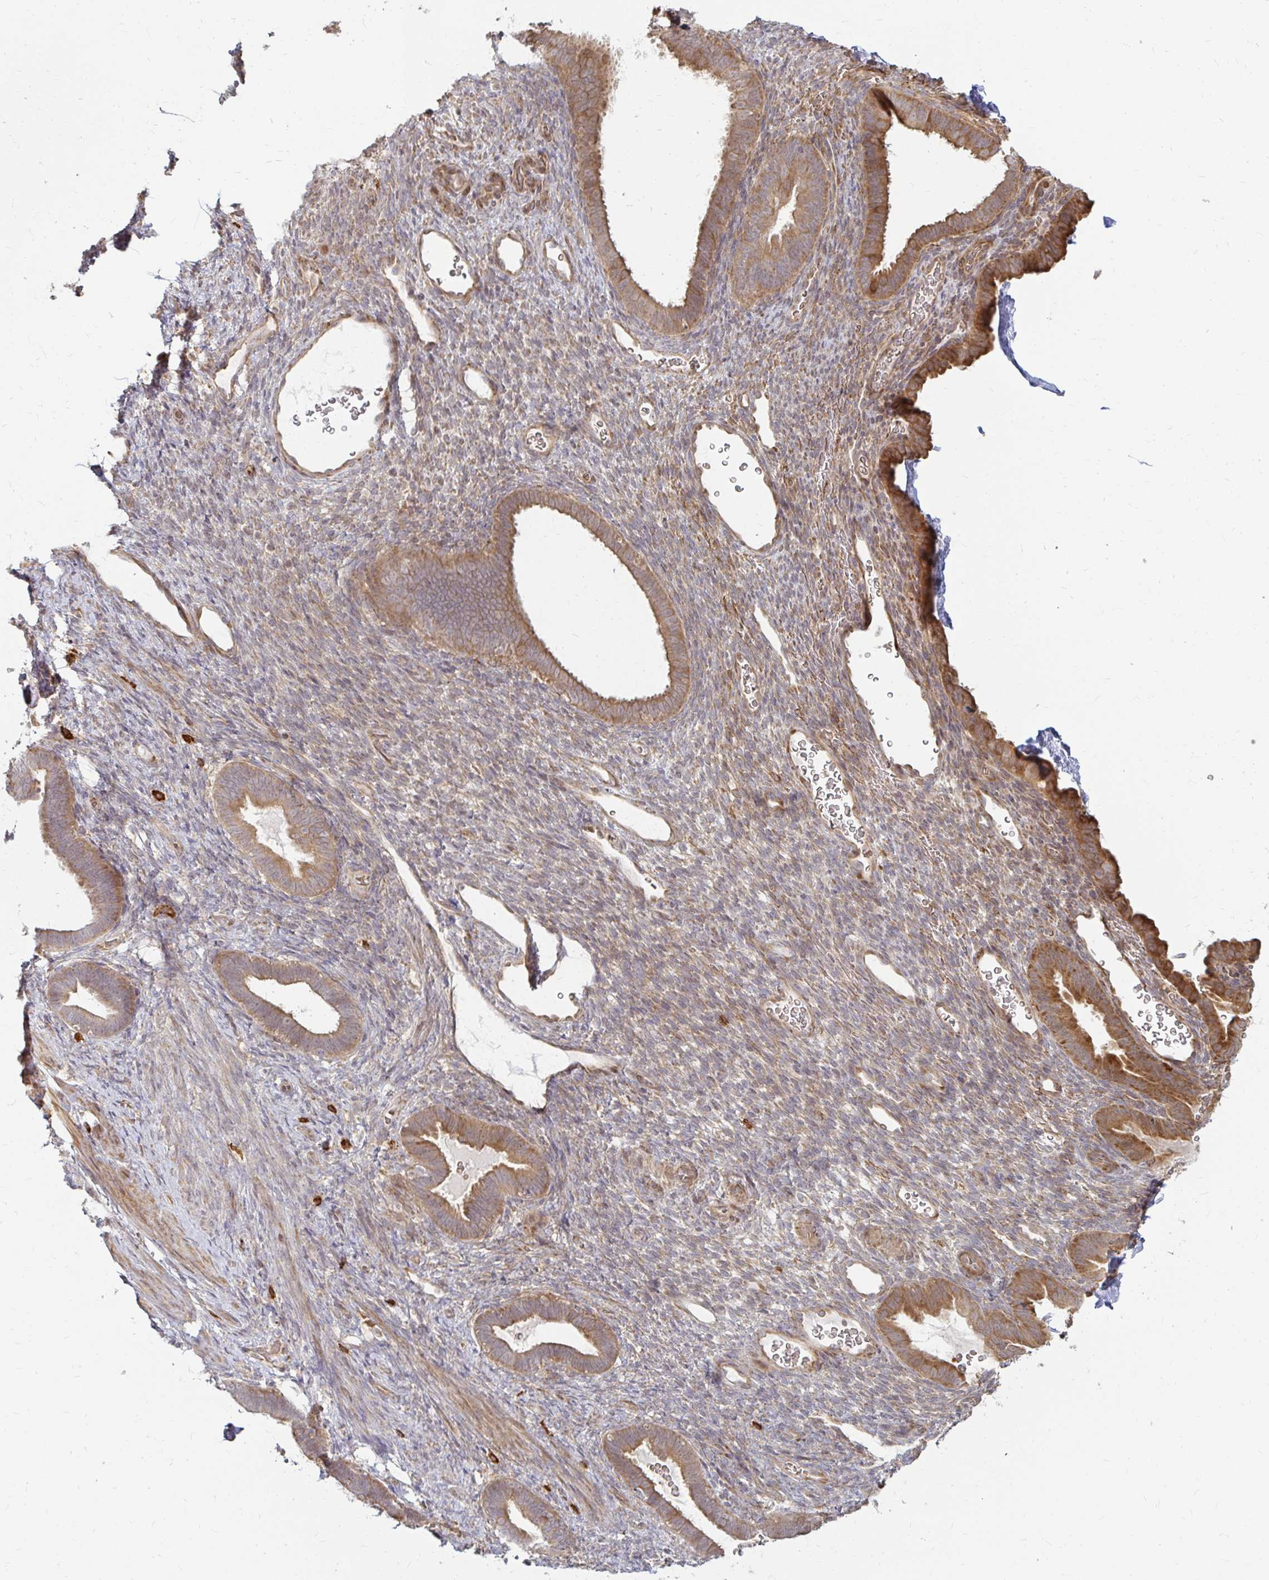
{"staining": {"intensity": "weak", "quantity": "25%-75%", "location": "cytoplasmic/membranous"}, "tissue": "endometrium", "cell_type": "Cells in endometrial stroma", "image_type": "normal", "snomed": [{"axis": "morphology", "description": "Normal tissue, NOS"}, {"axis": "topography", "description": "Endometrium"}], "caption": "Protein staining shows weak cytoplasmic/membranous staining in approximately 25%-75% of cells in endometrial stroma in normal endometrium.", "gene": "CAST", "patient": {"sex": "female", "age": 34}}